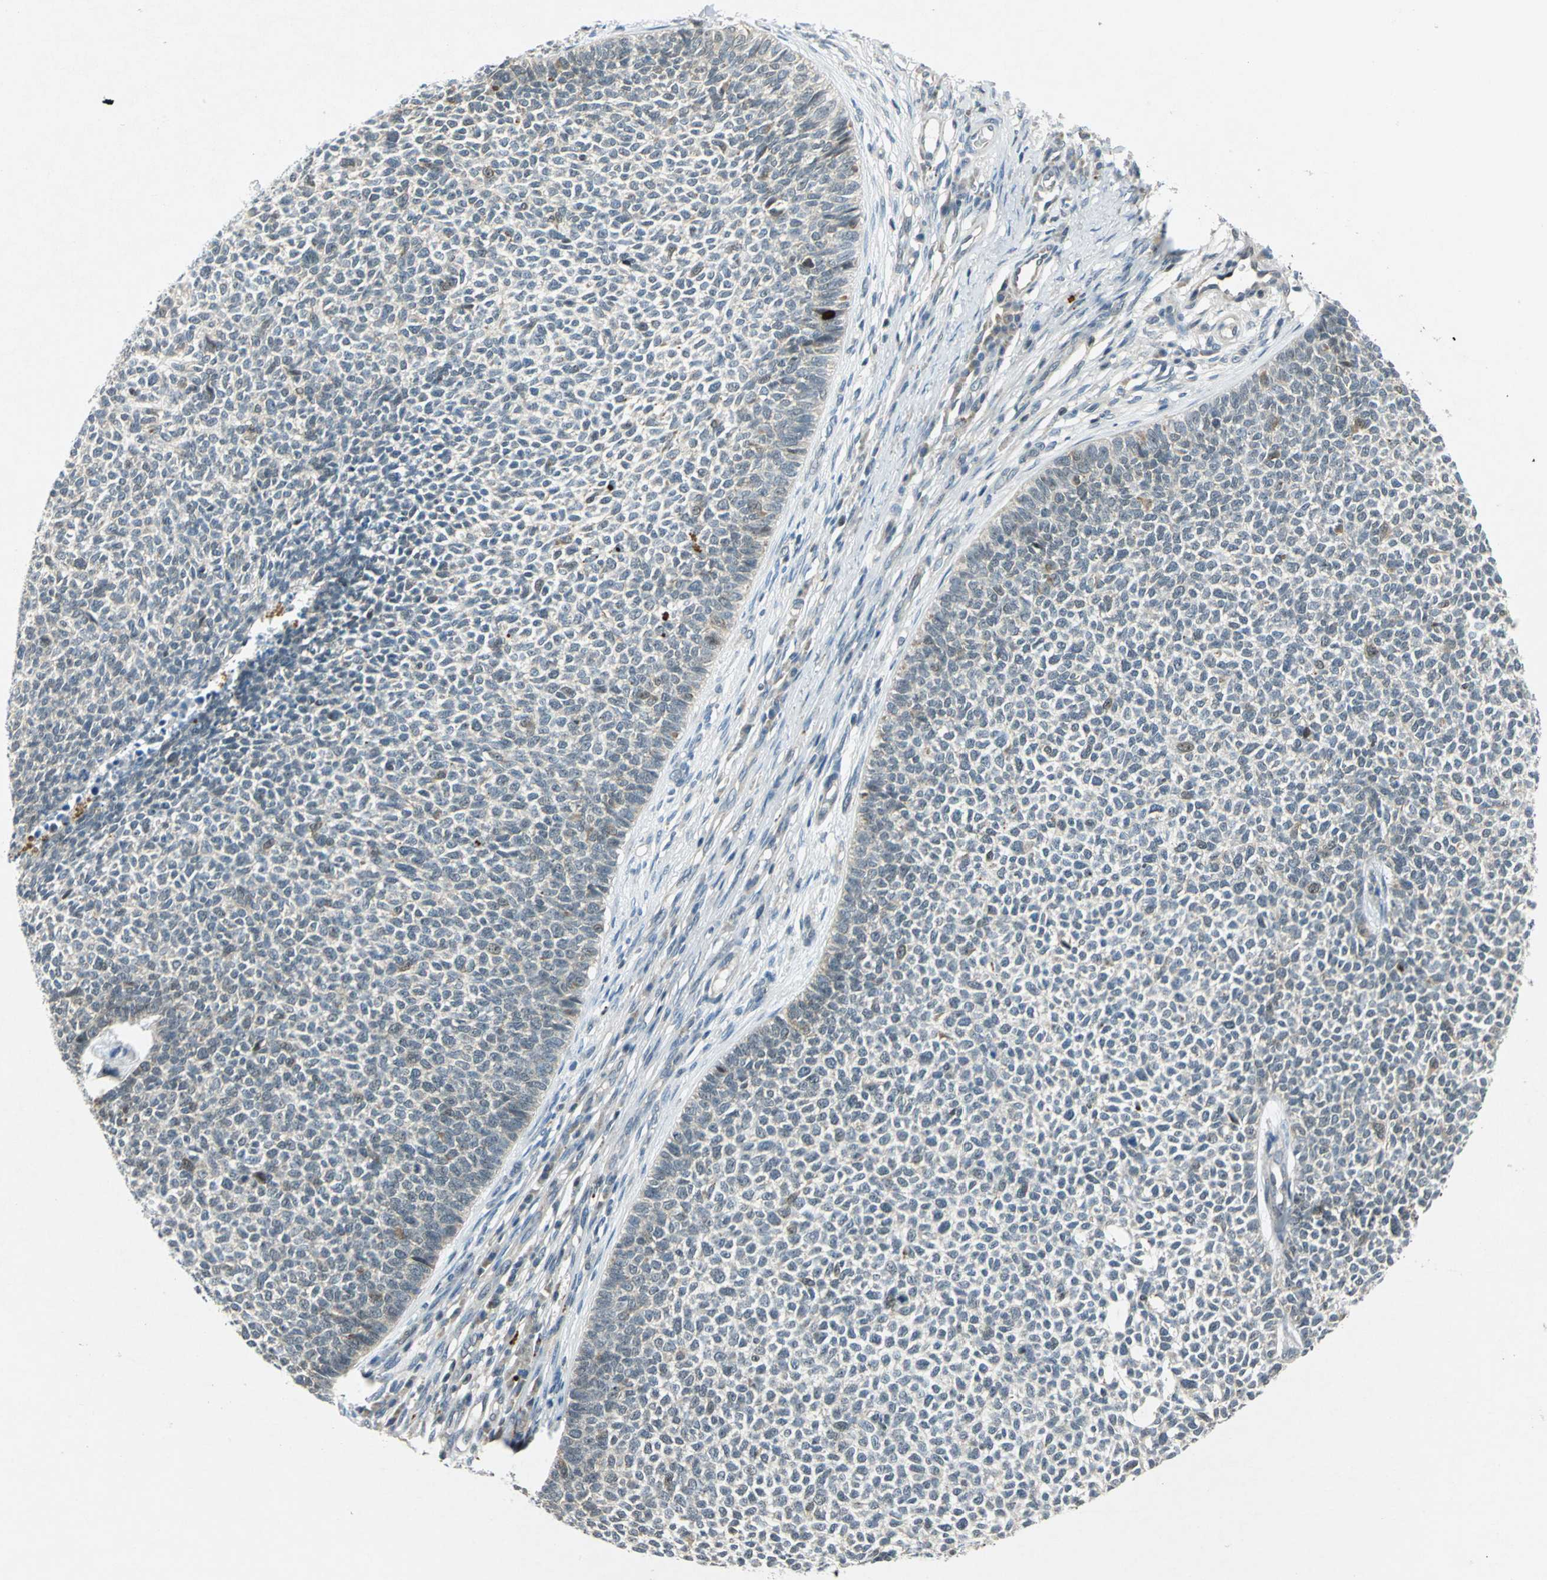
{"staining": {"intensity": "weak", "quantity": ">75%", "location": "cytoplasmic/membranous"}, "tissue": "skin cancer", "cell_type": "Tumor cells", "image_type": "cancer", "snomed": [{"axis": "morphology", "description": "Basal cell carcinoma"}, {"axis": "topography", "description": "Skin"}], "caption": "Brown immunohistochemical staining in skin basal cell carcinoma shows weak cytoplasmic/membranous staining in about >75% of tumor cells. (Stains: DAB in brown, nuclei in blue, Microscopy: brightfield microscopy at high magnification).", "gene": "PIN1", "patient": {"sex": "female", "age": 84}}